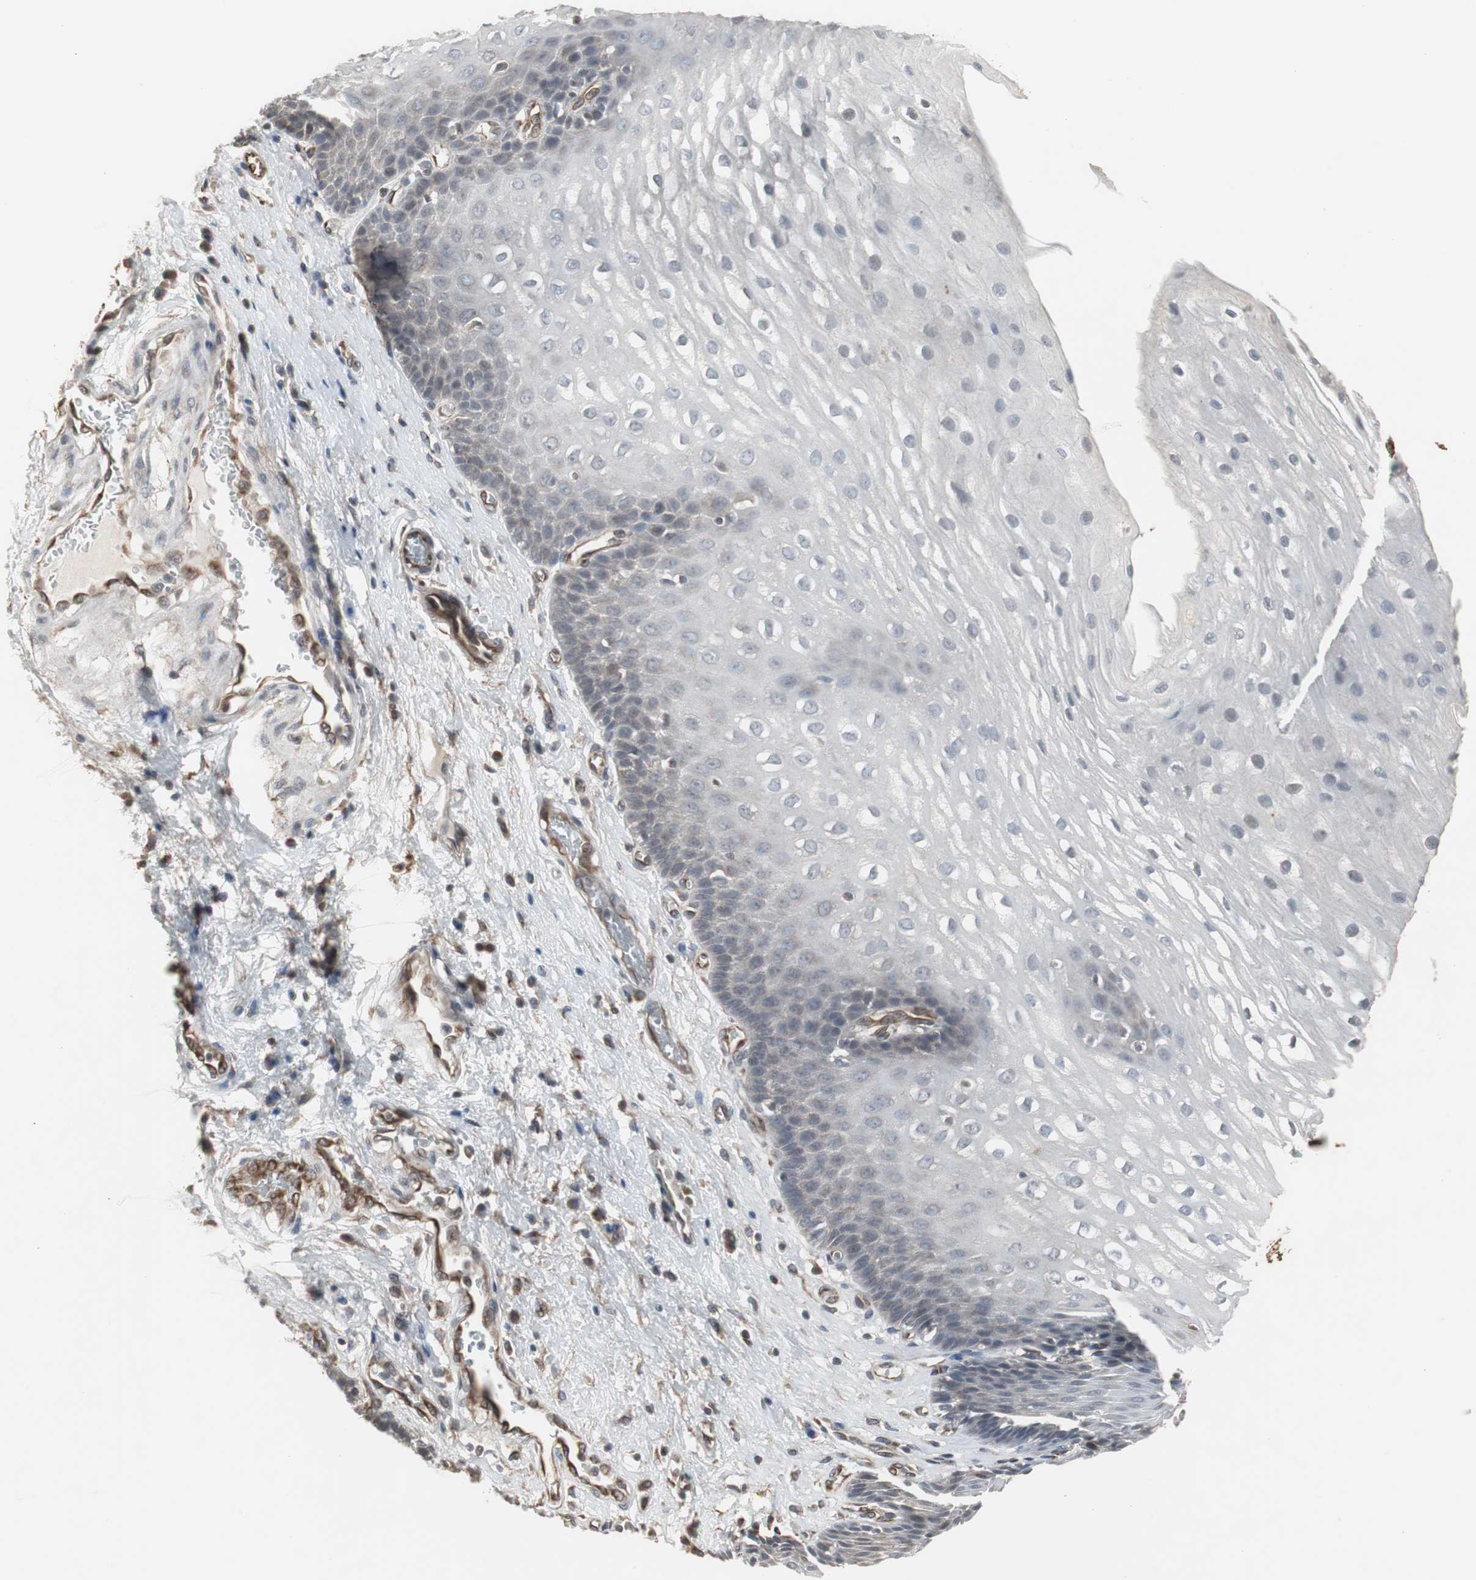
{"staining": {"intensity": "weak", "quantity": "25%-75%", "location": "cytoplasmic/membranous"}, "tissue": "esophagus", "cell_type": "Squamous epithelial cells", "image_type": "normal", "snomed": [{"axis": "morphology", "description": "Normal tissue, NOS"}, {"axis": "topography", "description": "Esophagus"}], "caption": "High-power microscopy captured an immunohistochemistry (IHC) image of unremarkable esophagus, revealing weak cytoplasmic/membranous positivity in about 25%-75% of squamous epithelial cells.", "gene": "ATP2B2", "patient": {"sex": "male", "age": 48}}